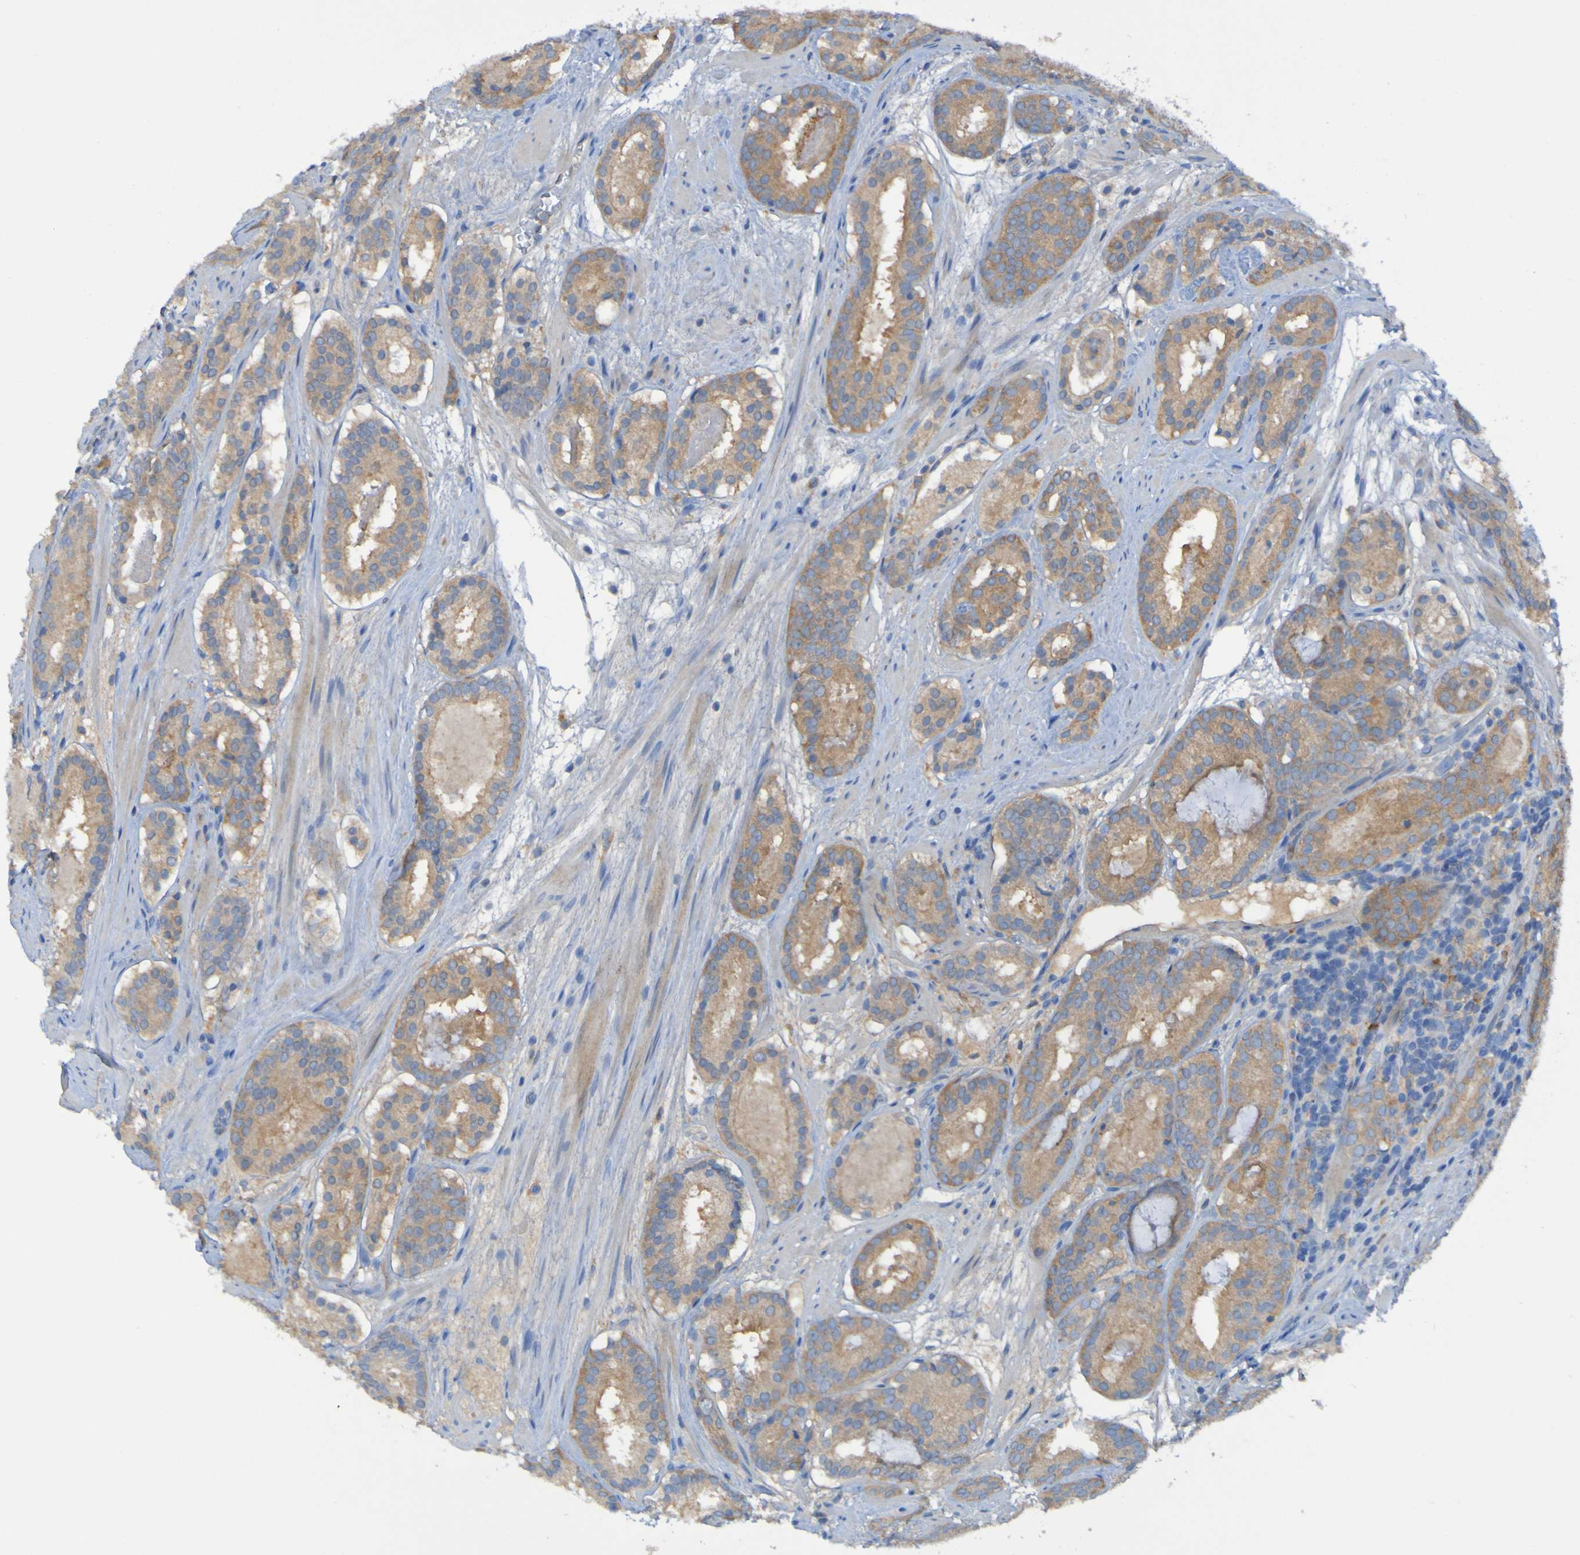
{"staining": {"intensity": "moderate", "quantity": ">75%", "location": "cytoplasmic/membranous"}, "tissue": "prostate cancer", "cell_type": "Tumor cells", "image_type": "cancer", "snomed": [{"axis": "morphology", "description": "Adenocarcinoma, Low grade"}, {"axis": "topography", "description": "Prostate"}], "caption": "This micrograph displays prostate cancer (adenocarcinoma (low-grade)) stained with immunohistochemistry (IHC) to label a protein in brown. The cytoplasmic/membranous of tumor cells show moderate positivity for the protein. Nuclei are counter-stained blue.", "gene": "ARHGEF16", "patient": {"sex": "male", "age": 69}}